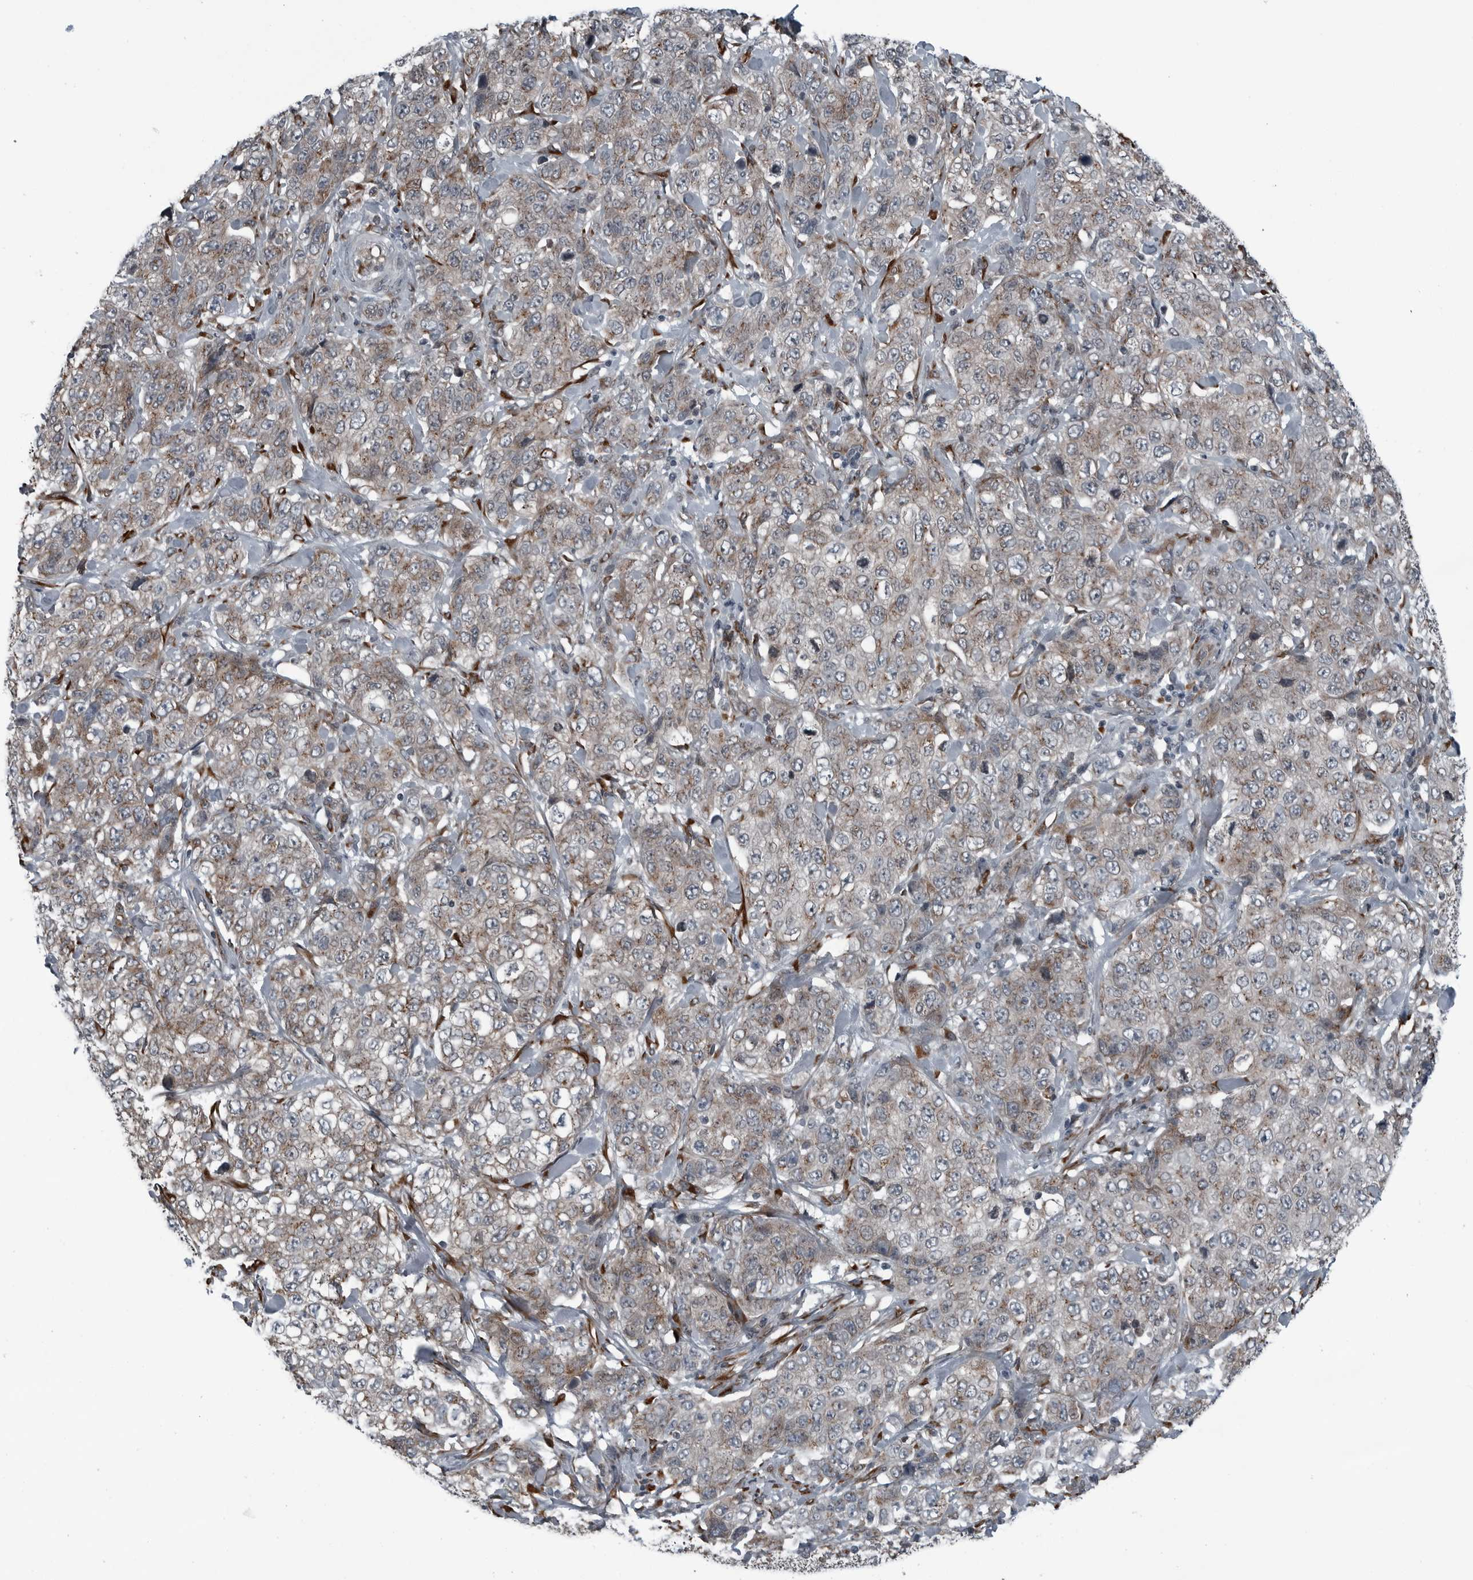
{"staining": {"intensity": "weak", "quantity": "<25%", "location": "cytoplasmic/membranous"}, "tissue": "stomach cancer", "cell_type": "Tumor cells", "image_type": "cancer", "snomed": [{"axis": "morphology", "description": "Adenocarcinoma, NOS"}, {"axis": "topography", "description": "Stomach"}], "caption": "High magnification brightfield microscopy of adenocarcinoma (stomach) stained with DAB (3,3'-diaminobenzidine) (brown) and counterstained with hematoxylin (blue): tumor cells show no significant positivity. (Immunohistochemistry, brightfield microscopy, high magnification).", "gene": "CEP85", "patient": {"sex": "male", "age": 48}}